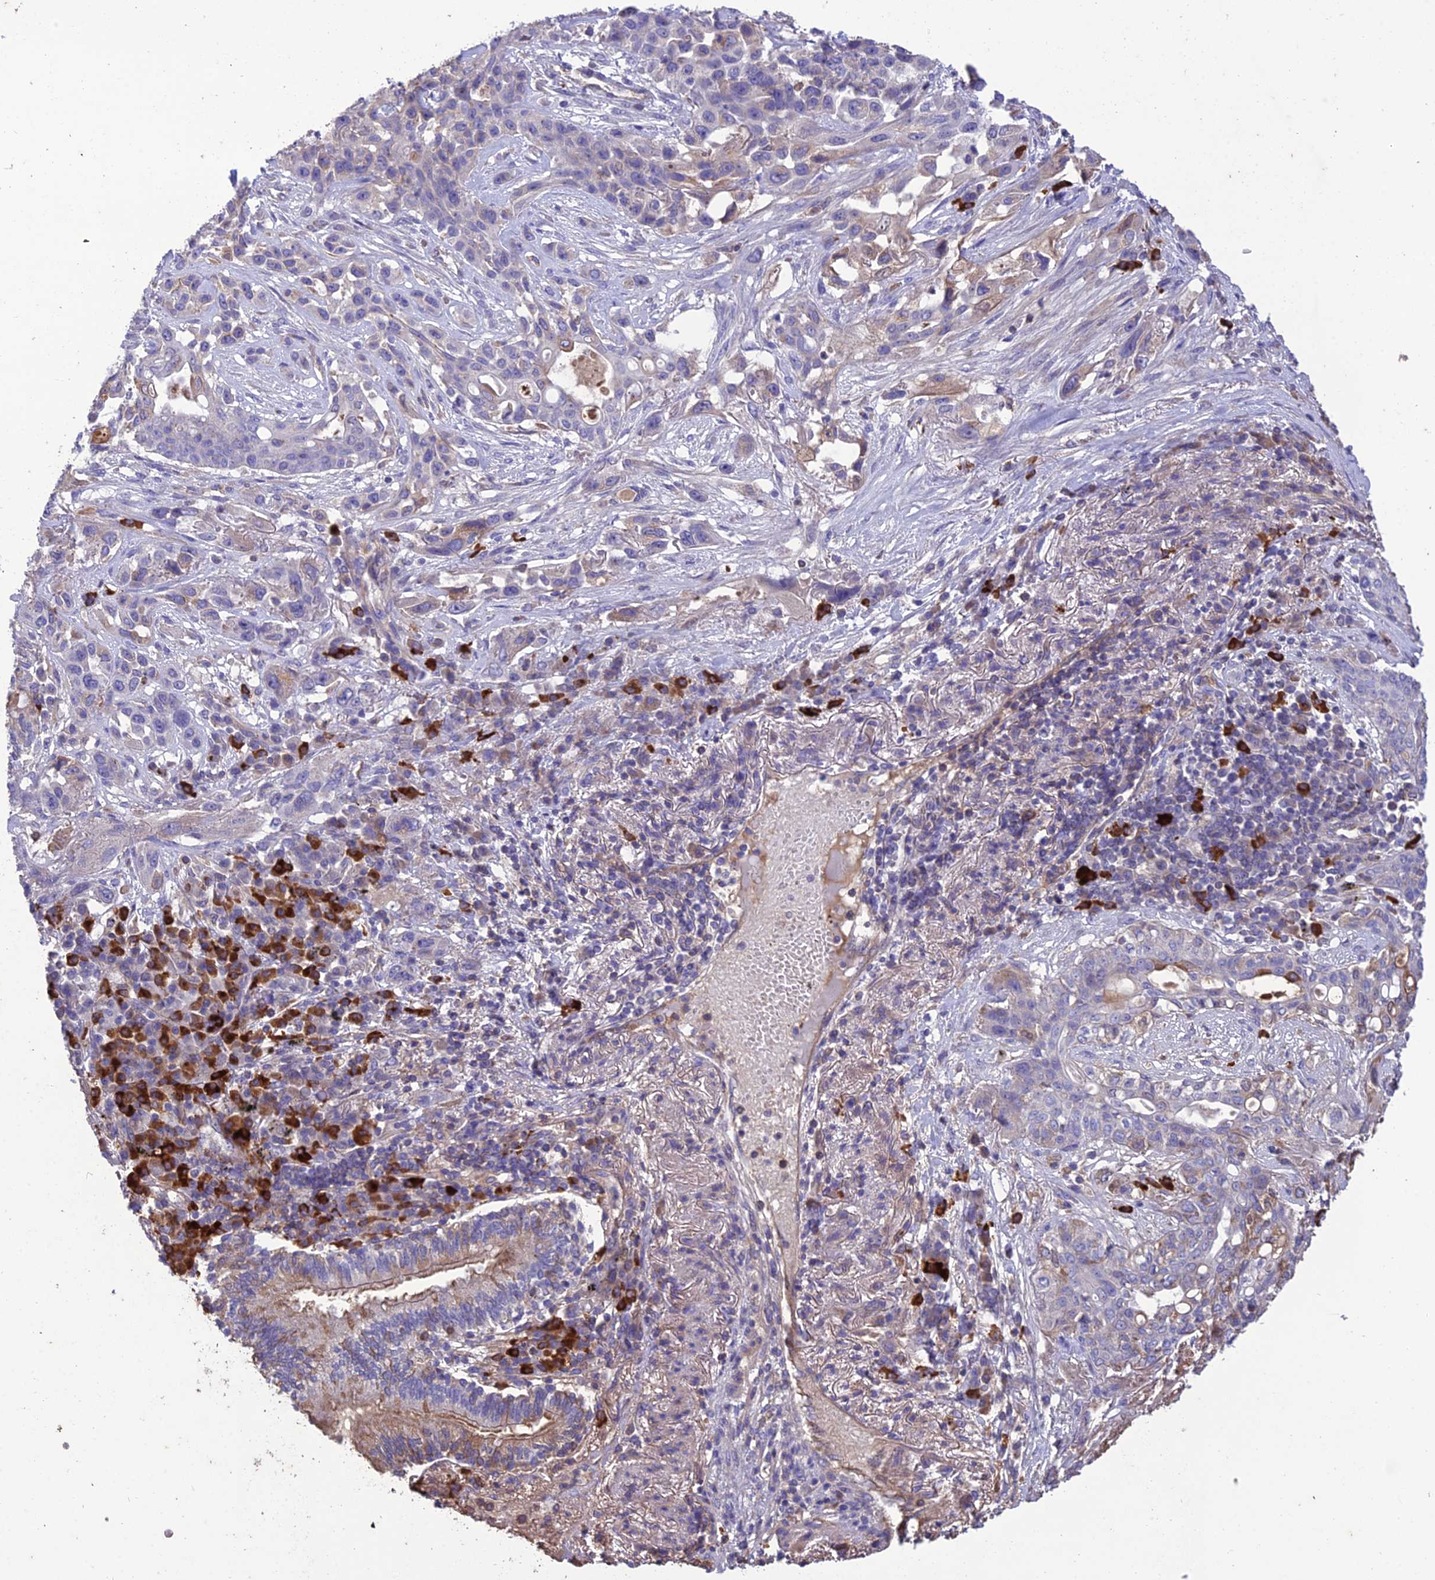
{"staining": {"intensity": "negative", "quantity": "none", "location": "none"}, "tissue": "lung cancer", "cell_type": "Tumor cells", "image_type": "cancer", "snomed": [{"axis": "morphology", "description": "Squamous cell carcinoma, NOS"}, {"axis": "topography", "description": "Lung"}], "caption": "A histopathology image of lung cancer (squamous cell carcinoma) stained for a protein reveals no brown staining in tumor cells.", "gene": "MIOS", "patient": {"sex": "female", "age": 70}}